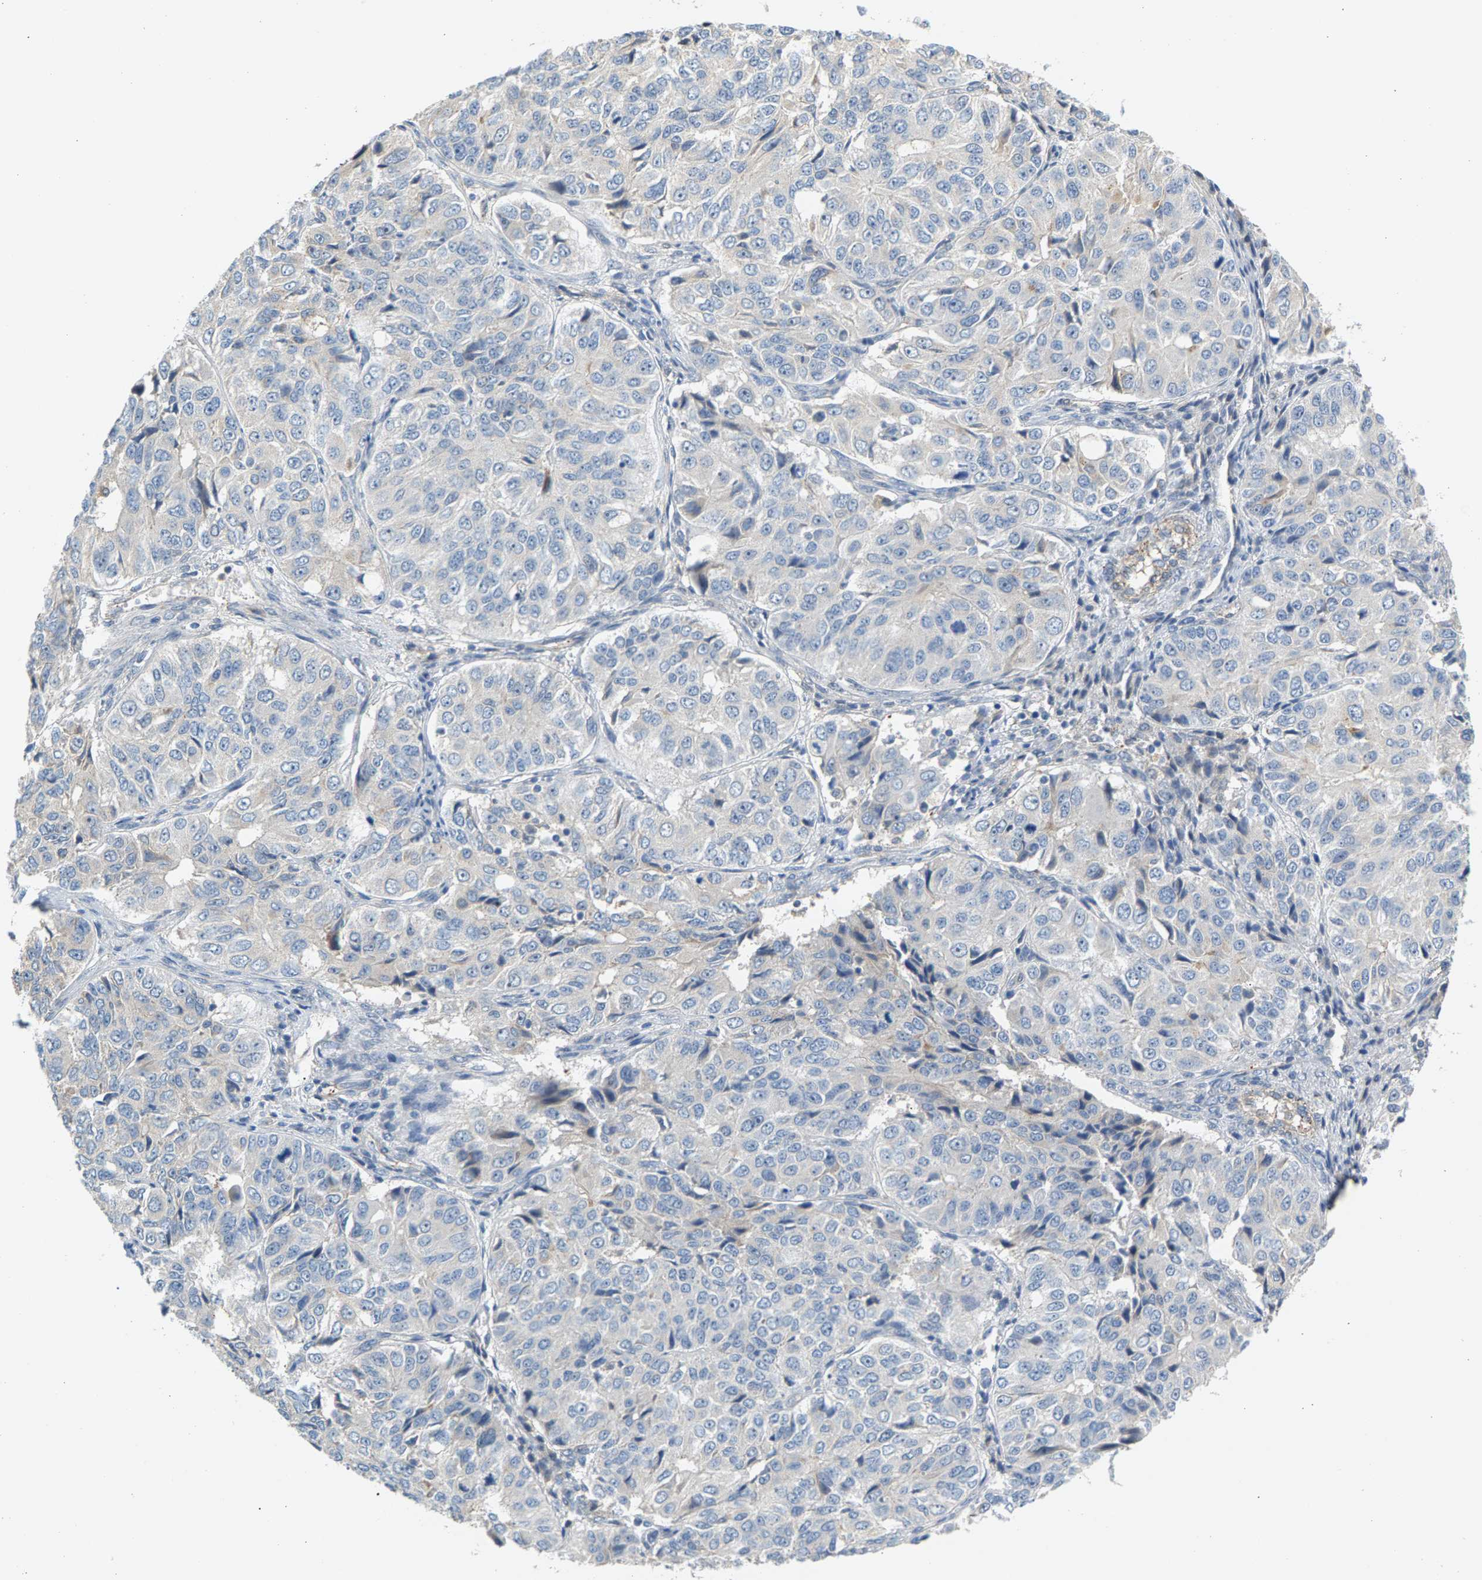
{"staining": {"intensity": "negative", "quantity": "none", "location": "none"}, "tissue": "ovarian cancer", "cell_type": "Tumor cells", "image_type": "cancer", "snomed": [{"axis": "morphology", "description": "Carcinoma, endometroid"}, {"axis": "topography", "description": "Ovary"}], "caption": "A high-resolution photomicrograph shows immunohistochemistry staining of ovarian endometroid carcinoma, which exhibits no significant positivity in tumor cells. Nuclei are stained in blue.", "gene": "KRTAP27-1", "patient": {"sex": "female", "age": 51}}